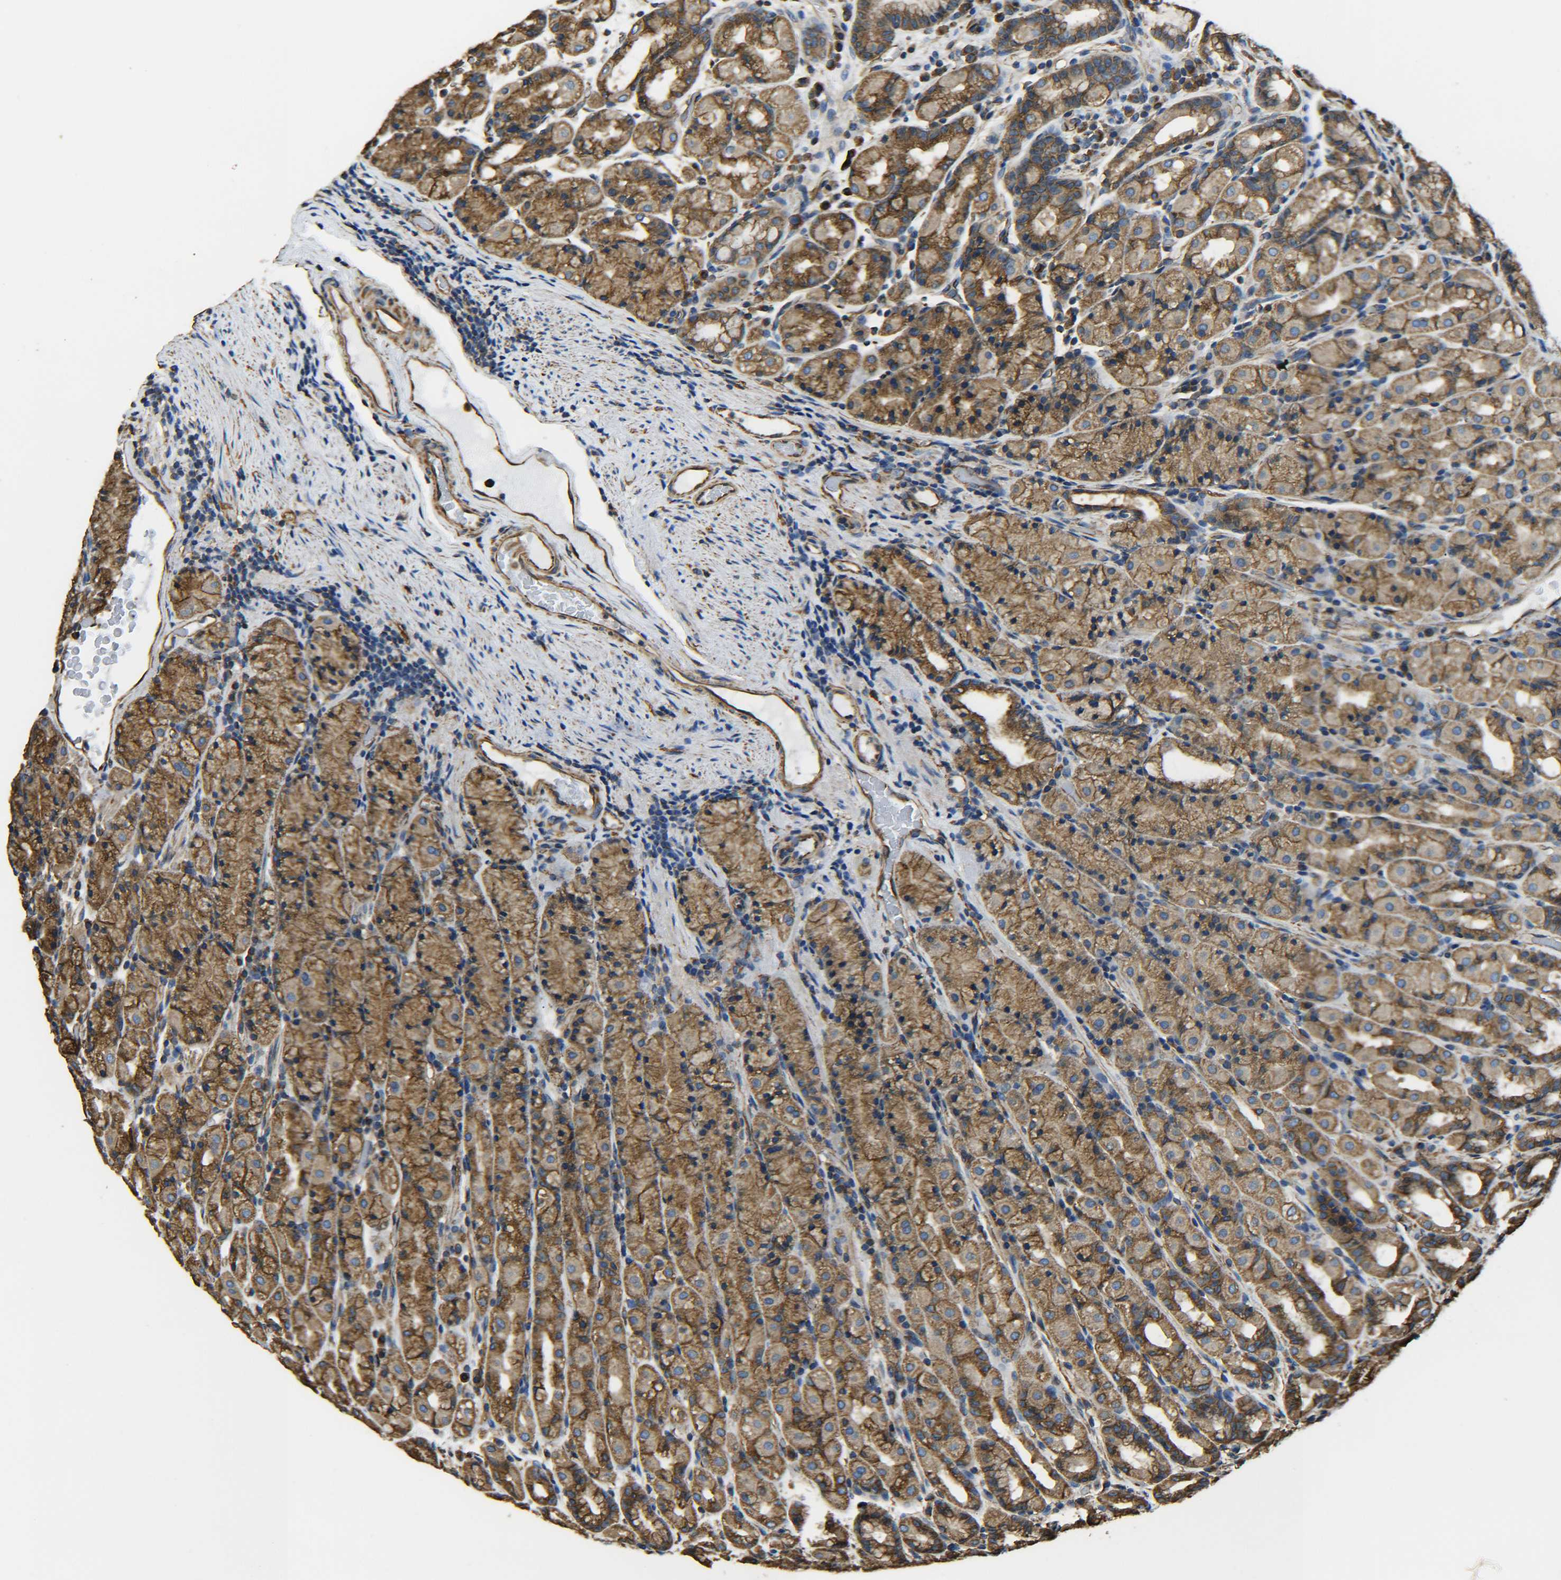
{"staining": {"intensity": "moderate", "quantity": ">75%", "location": "cytoplasmic/membranous"}, "tissue": "stomach", "cell_type": "Glandular cells", "image_type": "normal", "snomed": [{"axis": "morphology", "description": "Normal tissue, NOS"}, {"axis": "topography", "description": "Stomach, upper"}], "caption": "Stomach was stained to show a protein in brown. There is medium levels of moderate cytoplasmic/membranous expression in about >75% of glandular cells. (Stains: DAB (3,3'-diaminobenzidine) in brown, nuclei in blue, Microscopy: brightfield microscopy at high magnification).", "gene": "TUBB", "patient": {"sex": "male", "age": 68}}